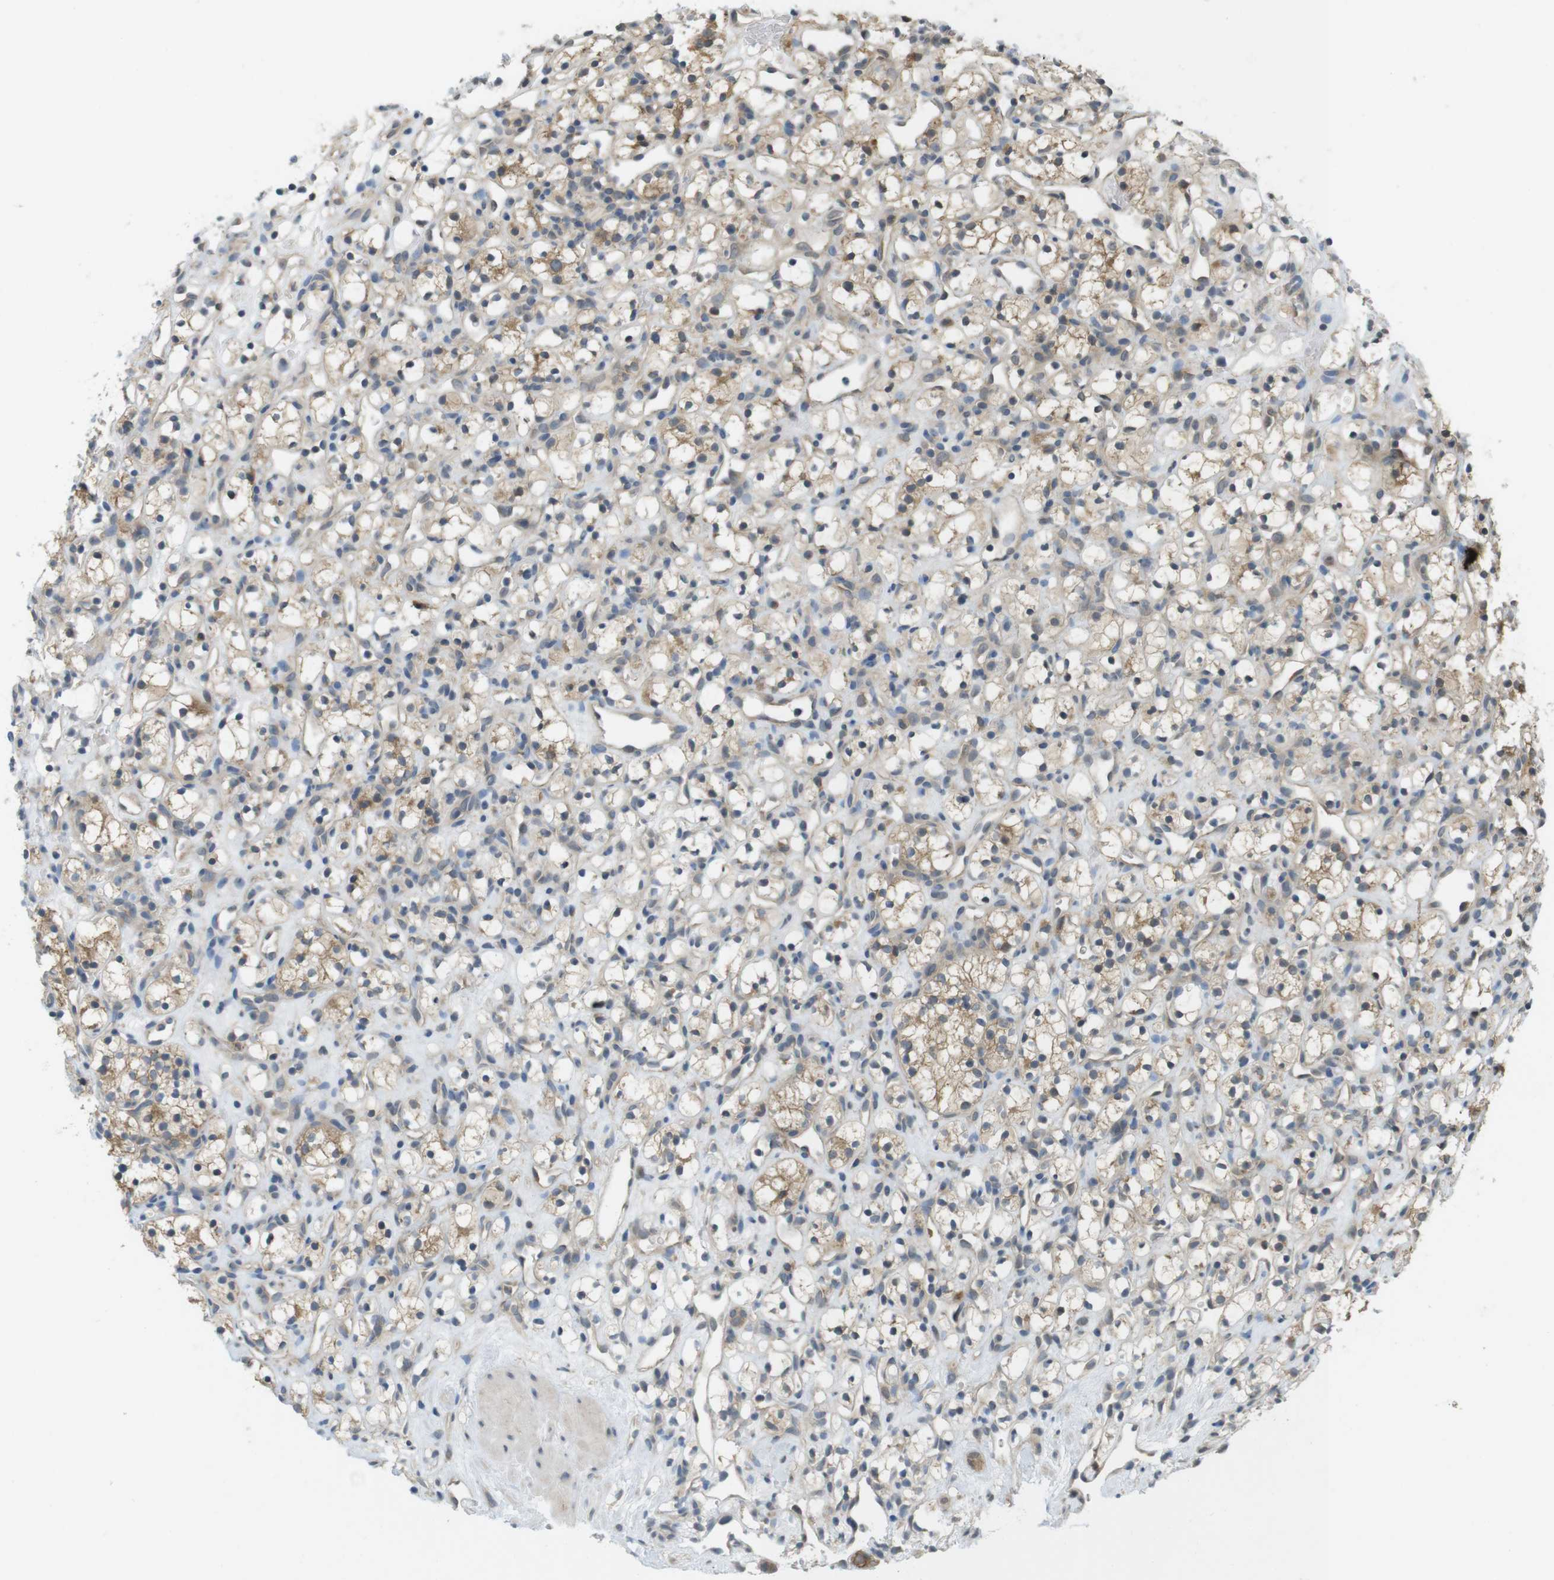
{"staining": {"intensity": "moderate", "quantity": "25%-75%", "location": "cytoplasmic/membranous"}, "tissue": "renal cancer", "cell_type": "Tumor cells", "image_type": "cancer", "snomed": [{"axis": "morphology", "description": "Adenocarcinoma, NOS"}, {"axis": "topography", "description": "Kidney"}], "caption": "A photomicrograph showing moderate cytoplasmic/membranous expression in approximately 25%-75% of tumor cells in adenocarcinoma (renal), as visualized by brown immunohistochemical staining.", "gene": "RNF130", "patient": {"sex": "female", "age": 60}}